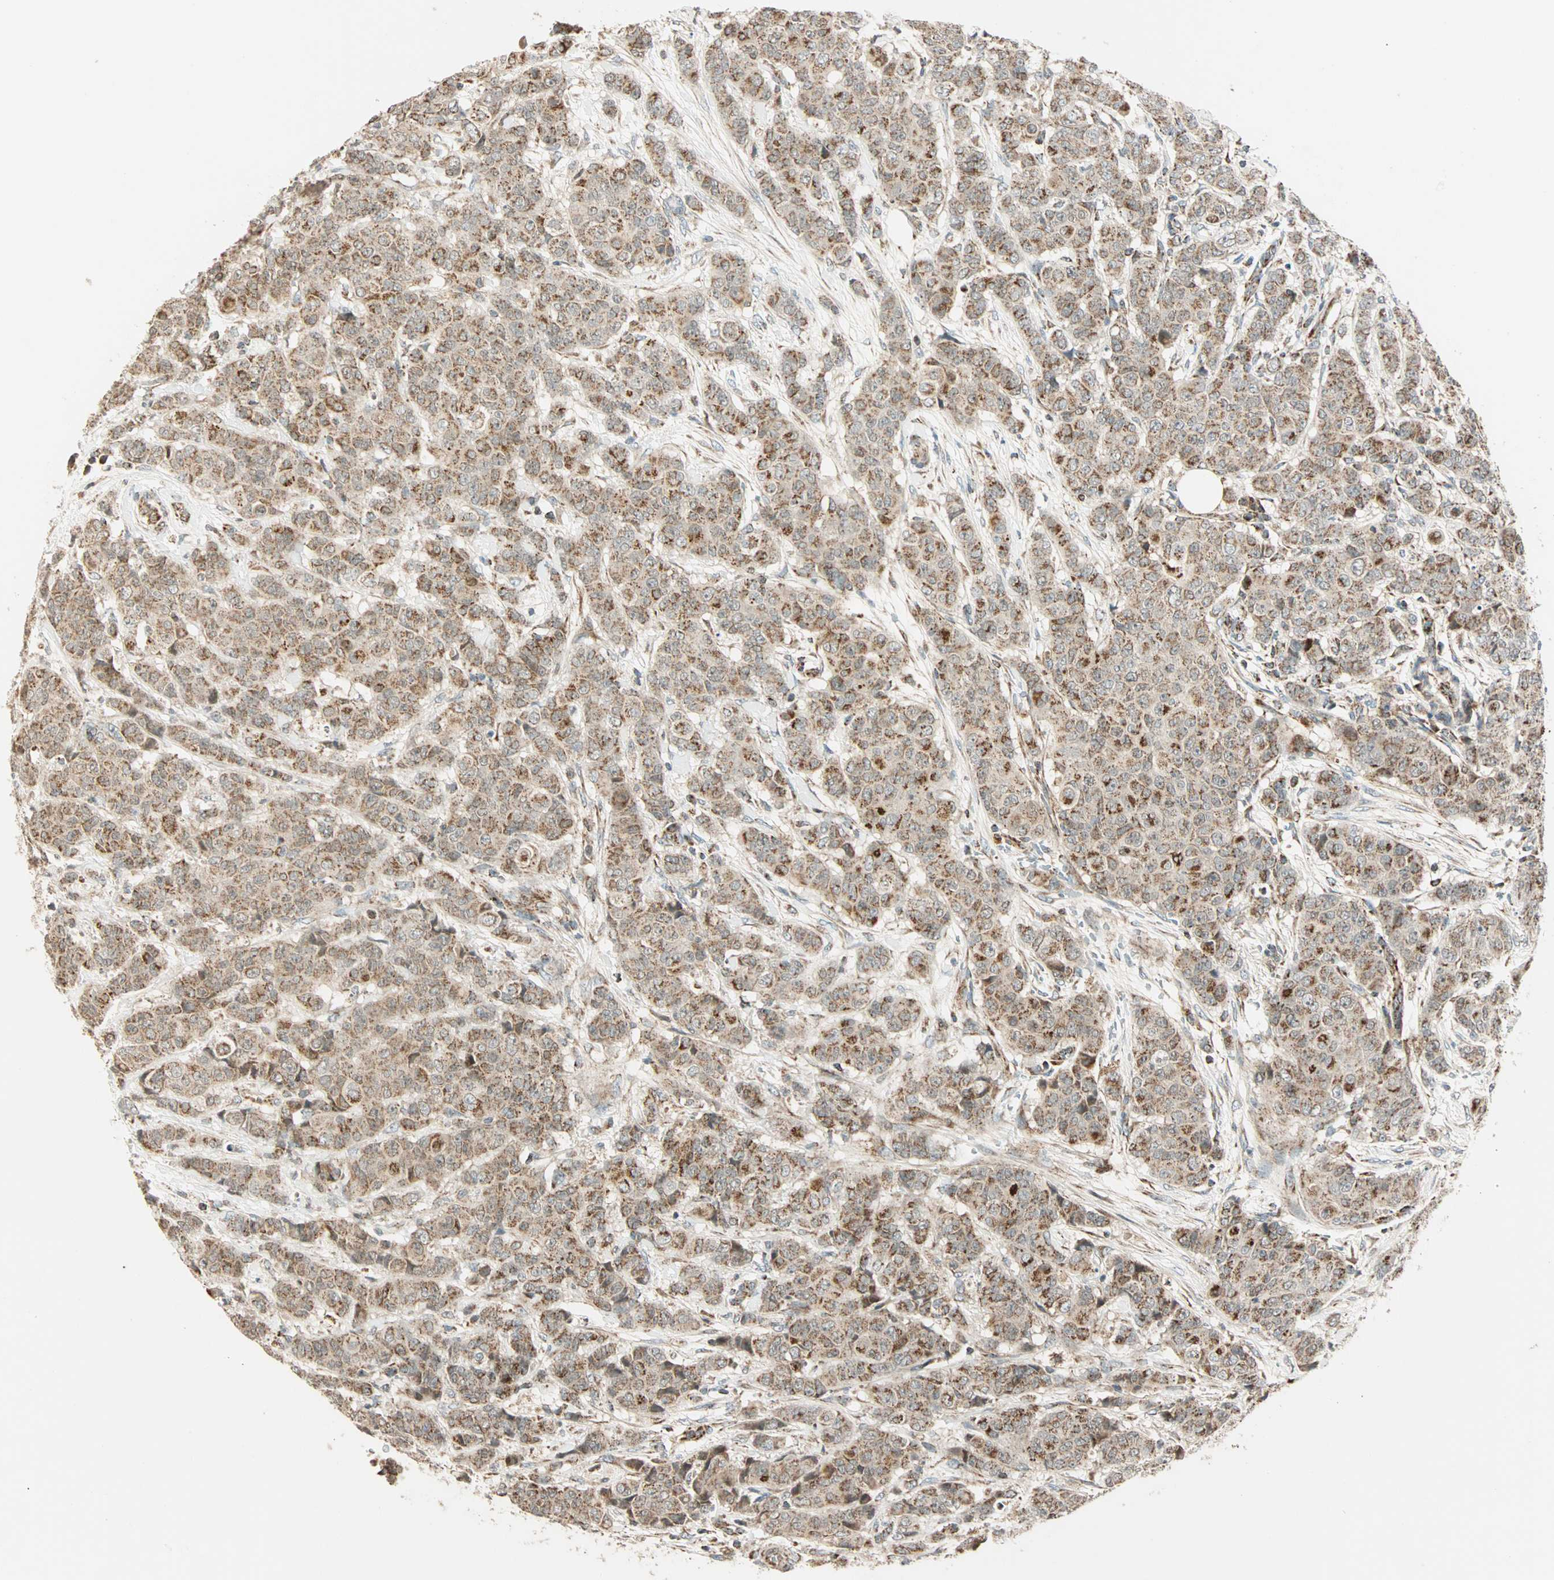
{"staining": {"intensity": "weak", "quantity": ">75%", "location": "cytoplasmic/membranous"}, "tissue": "breast cancer", "cell_type": "Tumor cells", "image_type": "cancer", "snomed": [{"axis": "morphology", "description": "Duct carcinoma"}, {"axis": "topography", "description": "Breast"}], "caption": "Brown immunohistochemical staining in human invasive ductal carcinoma (breast) shows weak cytoplasmic/membranous staining in about >75% of tumor cells.", "gene": "SPRY4", "patient": {"sex": "female", "age": 40}}